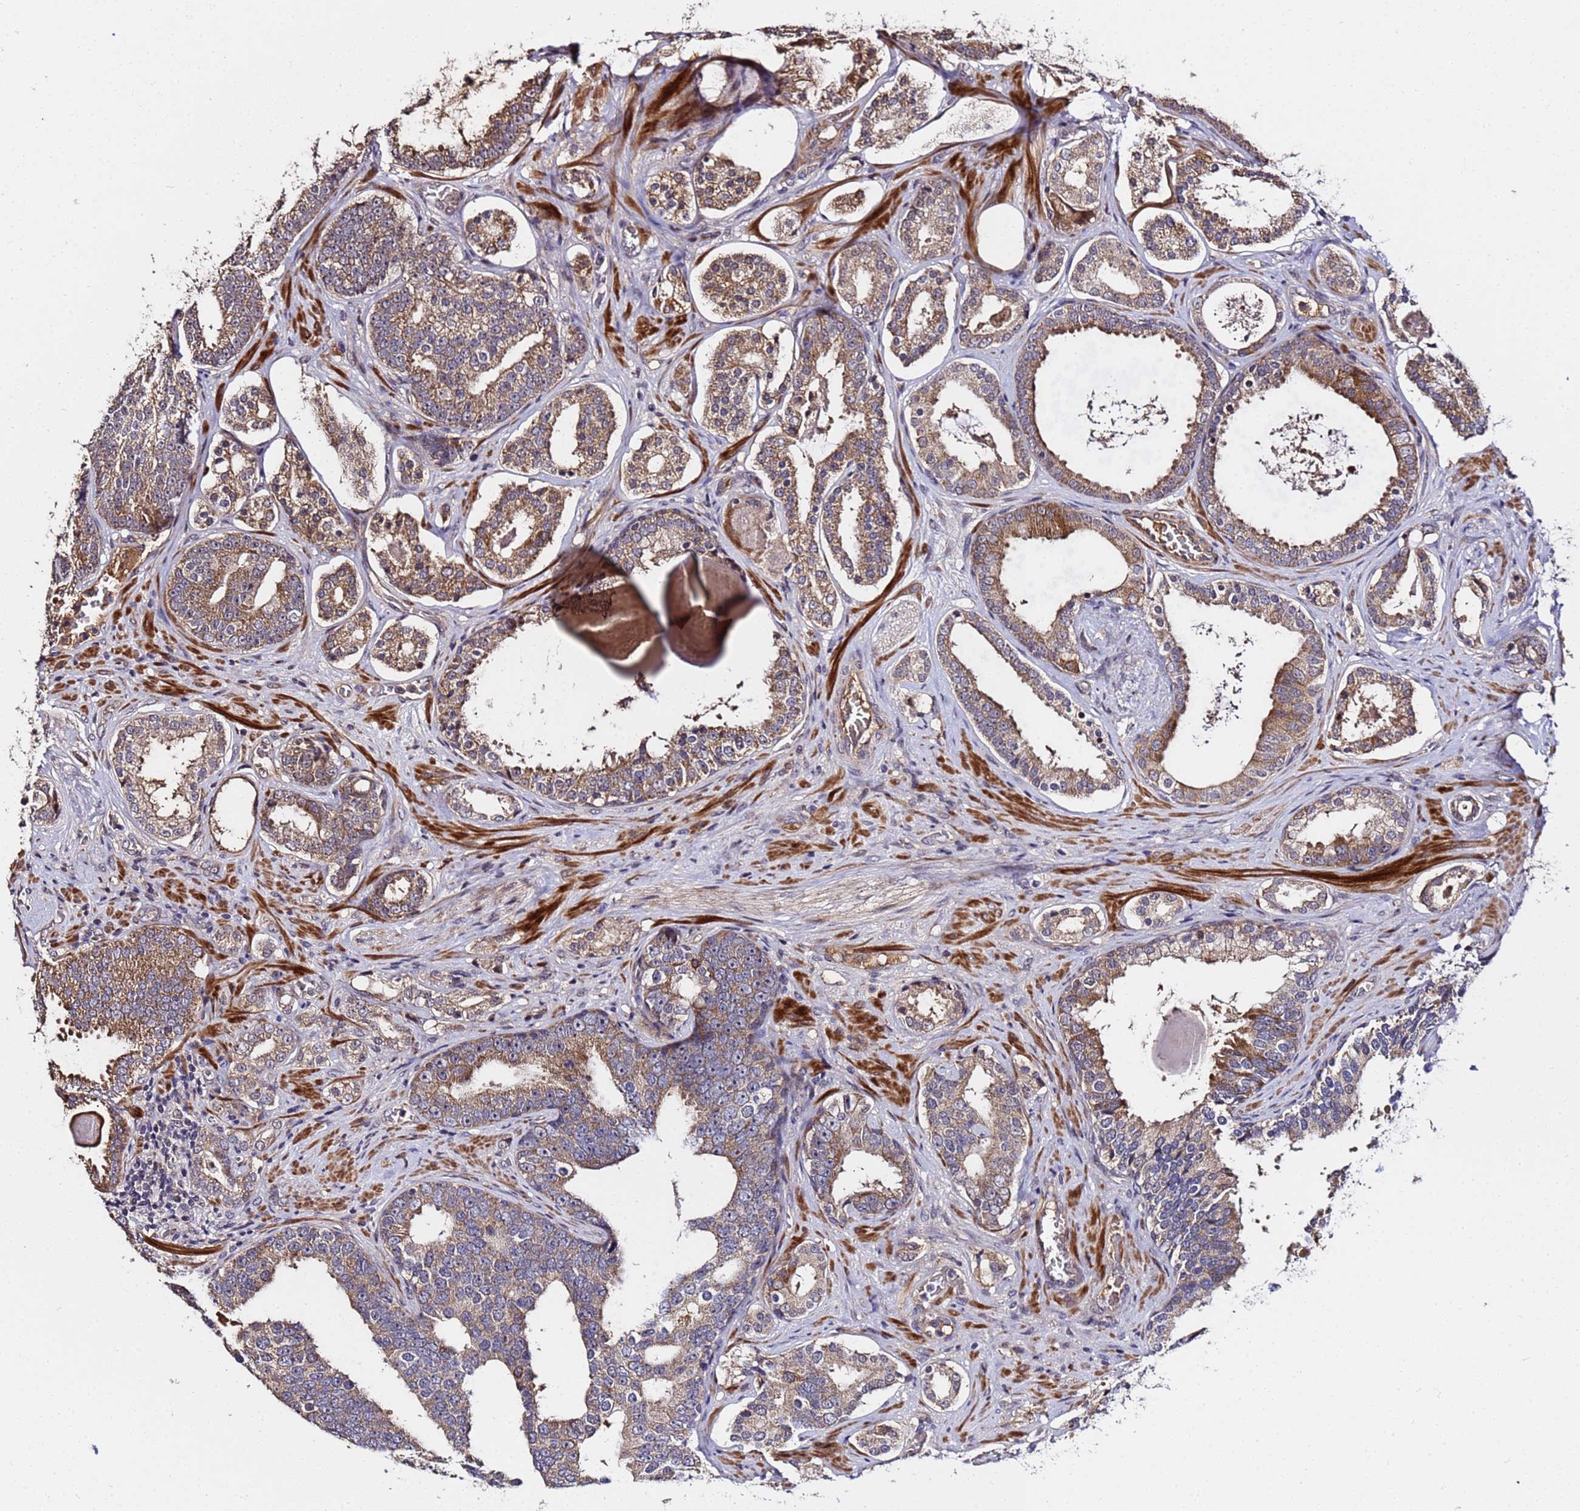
{"staining": {"intensity": "moderate", "quantity": ">75%", "location": "cytoplasmic/membranous"}, "tissue": "prostate cancer", "cell_type": "Tumor cells", "image_type": "cancer", "snomed": [{"axis": "morphology", "description": "Adenocarcinoma, High grade"}, {"axis": "topography", "description": "Prostate"}], "caption": "An image showing moderate cytoplasmic/membranous expression in approximately >75% of tumor cells in adenocarcinoma (high-grade) (prostate), as visualized by brown immunohistochemical staining.", "gene": "WNK4", "patient": {"sex": "male", "age": 60}}